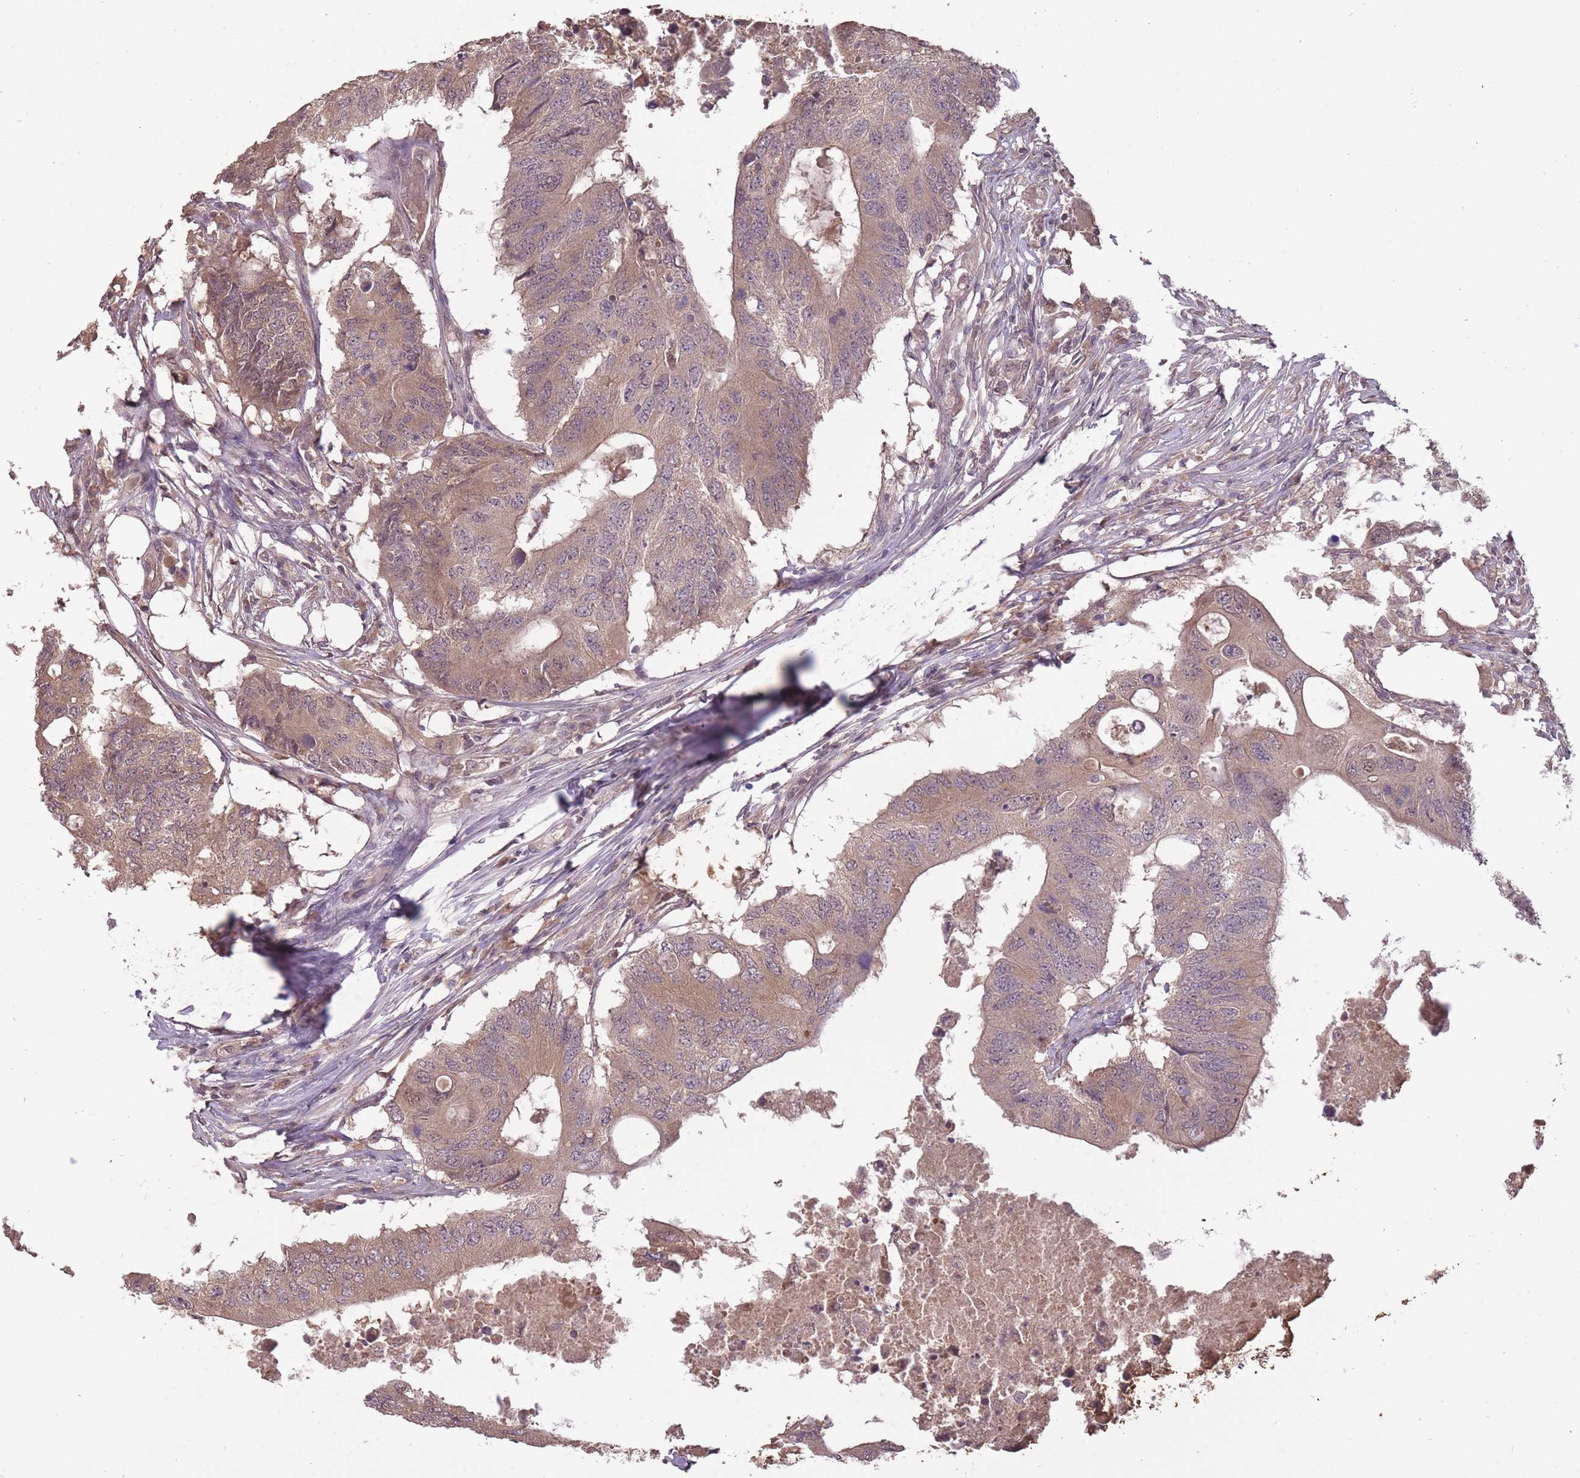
{"staining": {"intensity": "weak", "quantity": ">75%", "location": "cytoplasmic/membranous"}, "tissue": "colorectal cancer", "cell_type": "Tumor cells", "image_type": "cancer", "snomed": [{"axis": "morphology", "description": "Adenocarcinoma, NOS"}, {"axis": "topography", "description": "Colon"}], "caption": "Immunohistochemical staining of colorectal cancer exhibits low levels of weak cytoplasmic/membranous protein positivity in approximately >75% of tumor cells.", "gene": "LRATD2", "patient": {"sex": "male", "age": 71}}